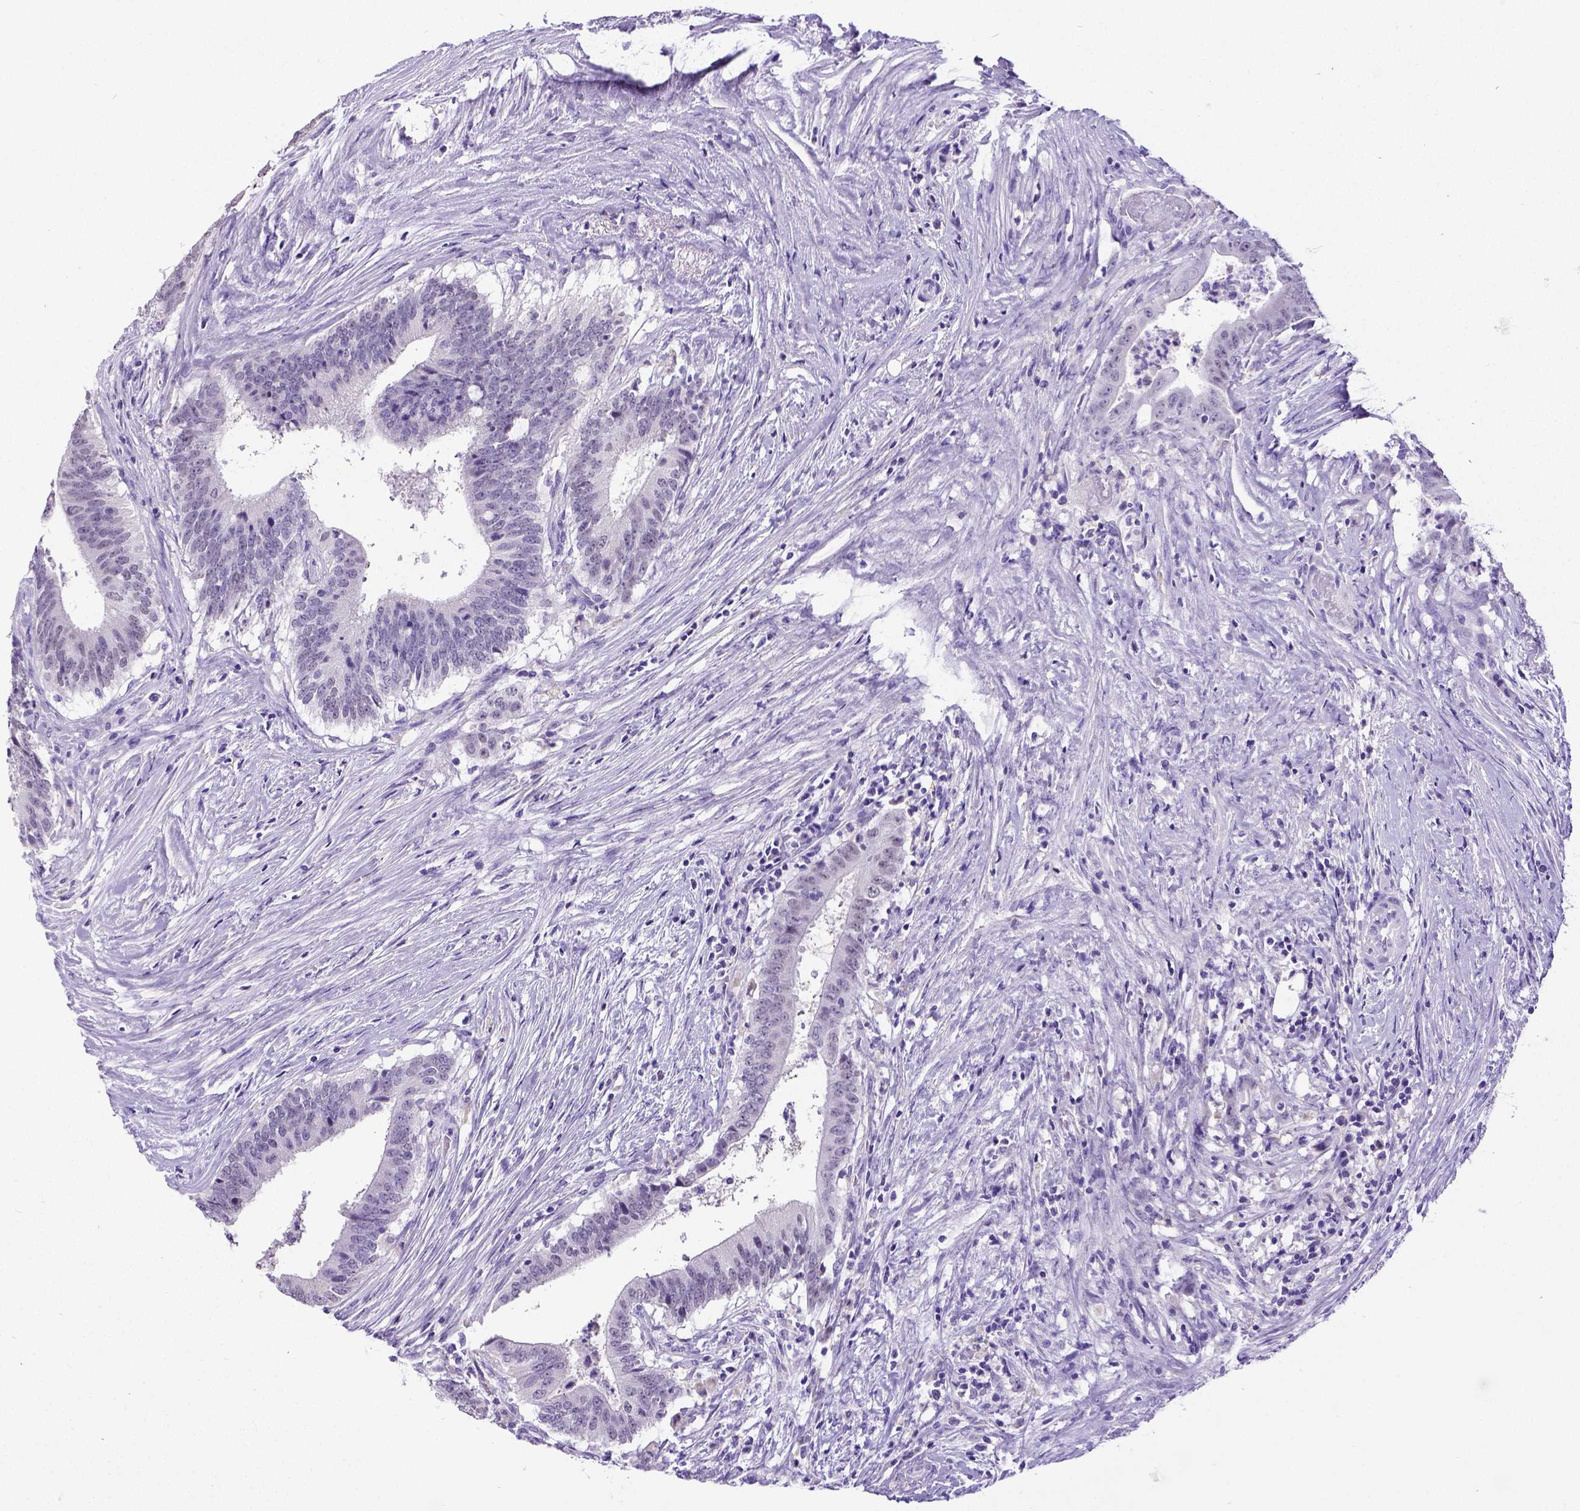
{"staining": {"intensity": "negative", "quantity": "none", "location": "none"}, "tissue": "colorectal cancer", "cell_type": "Tumor cells", "image_type": "cancer", "snomed": [{"axis": "morphology", "description": "Adenocarcinoma, NOS"}, {"axis": "topography", "description": "Colon"}], "caption": "Immunohistochemistry of human colorectal cancer reveals no expression in tumor cells.", "gene": "SATB2", "patient": {"sex": "female", "age": 43}}